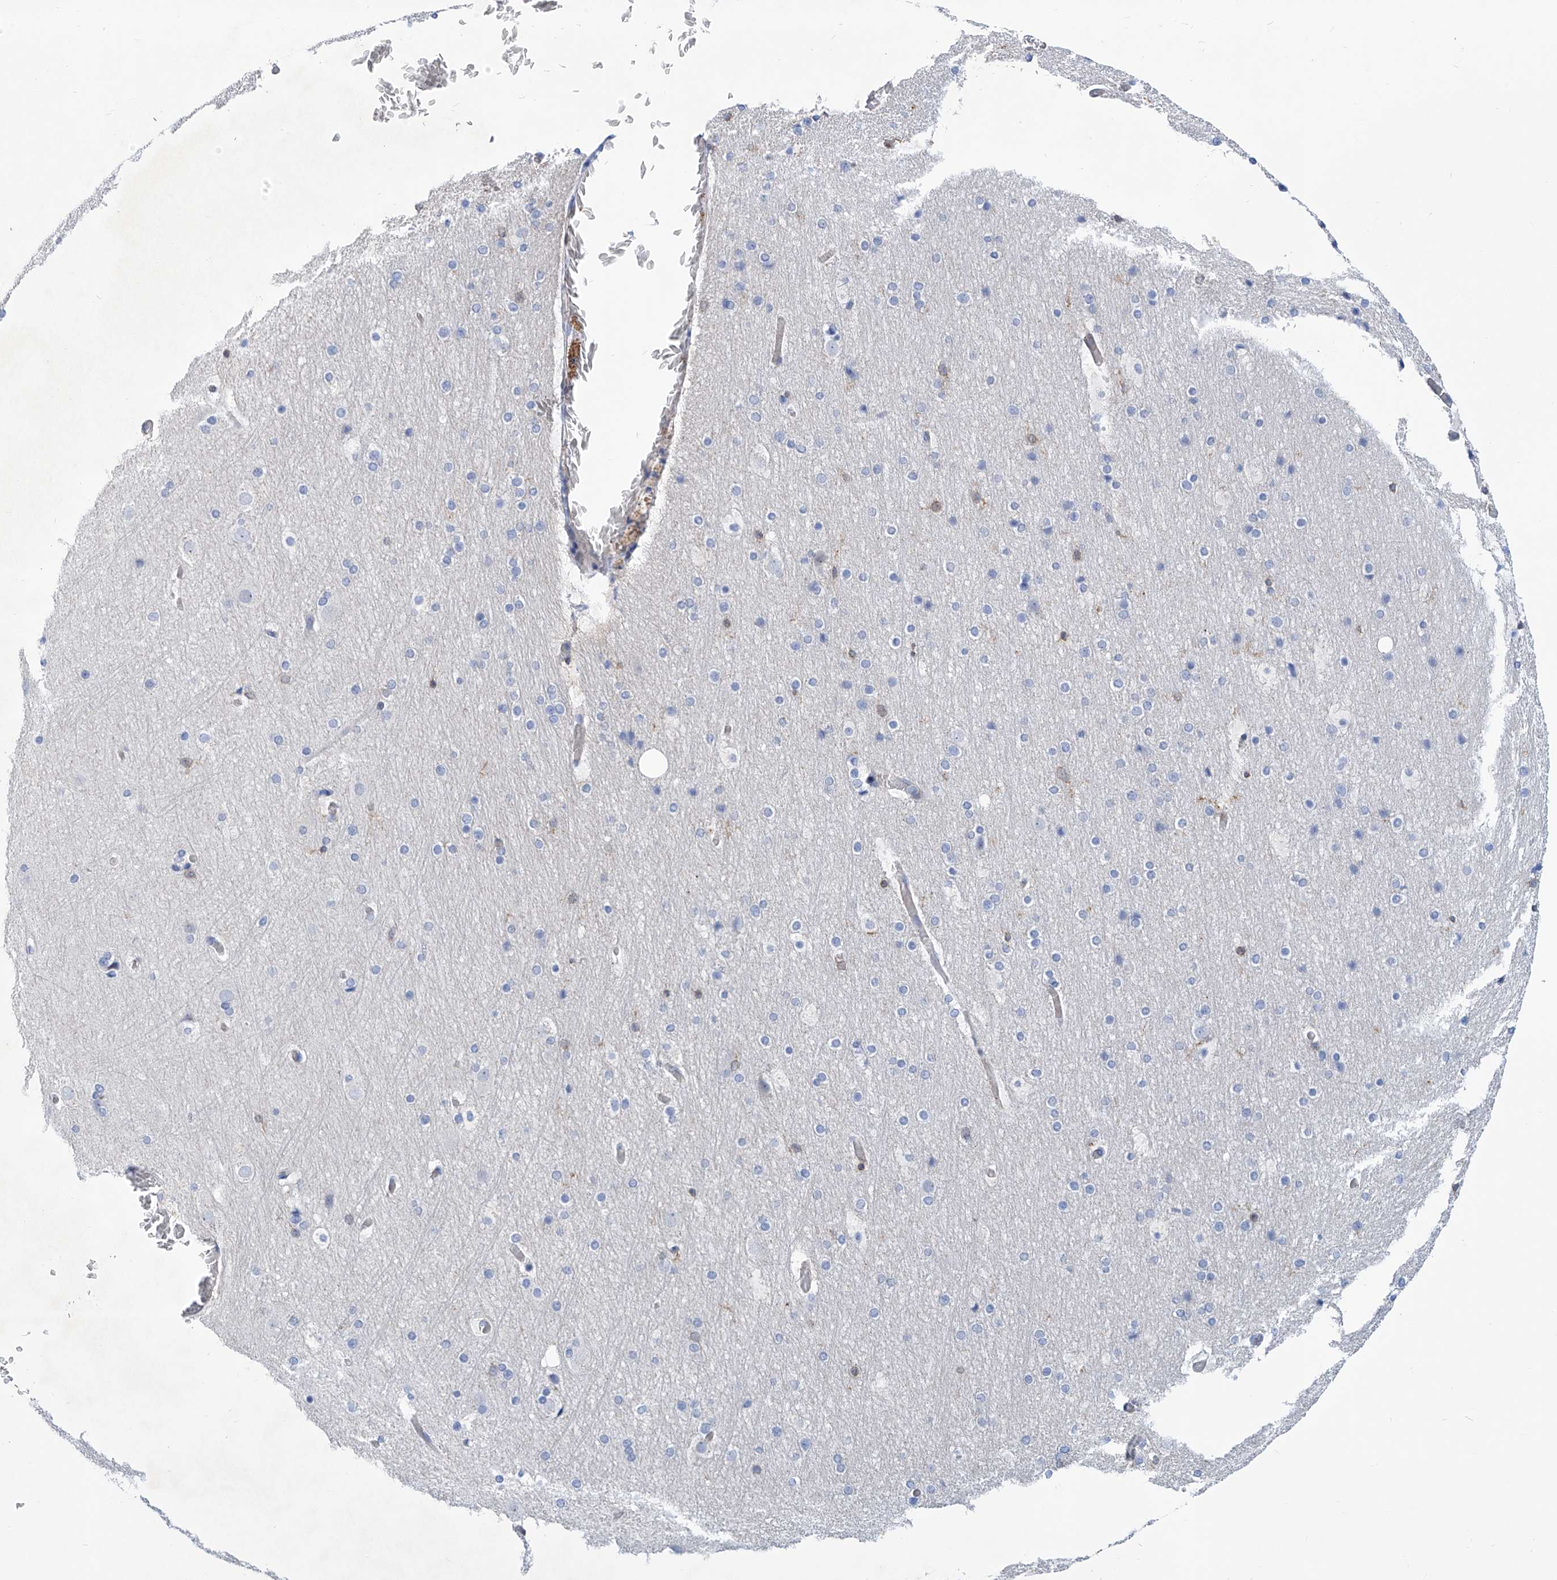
{"staining": {"intensity": "negative", "quantity": "none", "location": "none"}, "tissue": "cerebral cortex", "cell_type": "Endothelial cells", "image_type": "normal", "snomed": [{"axis": "morphology", "description": "Normal tissue, NOS"}, {"axis": "topography", "description": "Cerebral cortex"}], "caption": "High power microscopy micrograph of an immunohistochemistry photomicrograph of unremarkable cerebral cortex, revealing no significant positivity in endothelial cells.", "gene": "TNN", "patient": {"sex": "male", "age": 57}}